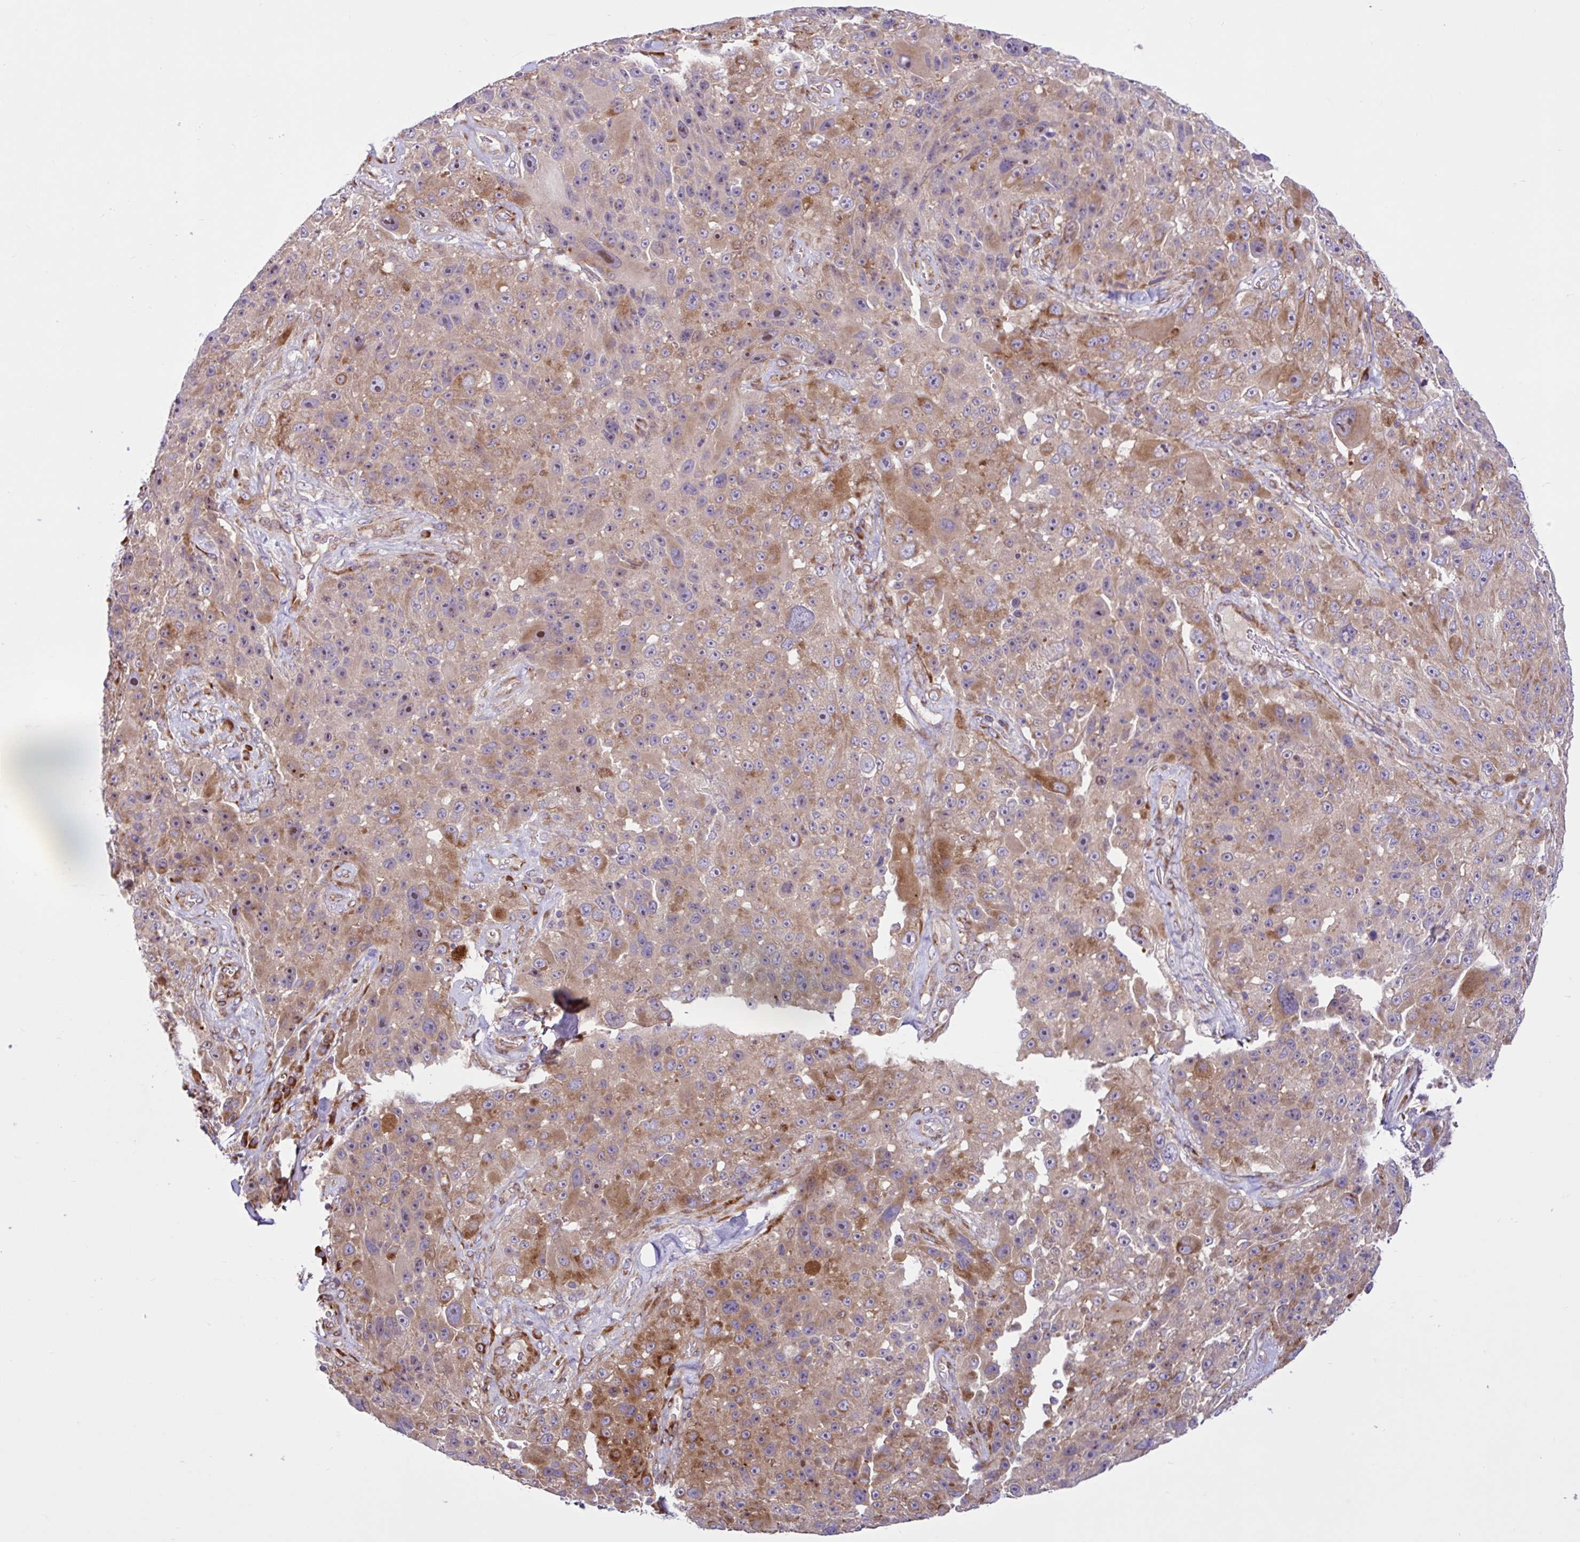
{"staining": {"intensity": "moderate", "quantity": "25%-75%", "location": "cytoplasmic/membranous"}, "tissue": "melanoma", "cell_type": "Tumor cells", "image_type": "cancer", "snomed": [{"axis": "morphology", "description": "Malignant melanoma, Metastatic site"}, {"axis": "topography", "description": "Lymph node"}], "caption": "The histopathology image shows staining of melanoma, revealing moderate cytoplasmic/membranous protein staining (brown color) within tumor cells.", "gene": "NTPCR", "patient": {"sex": "male", "age": 62}}